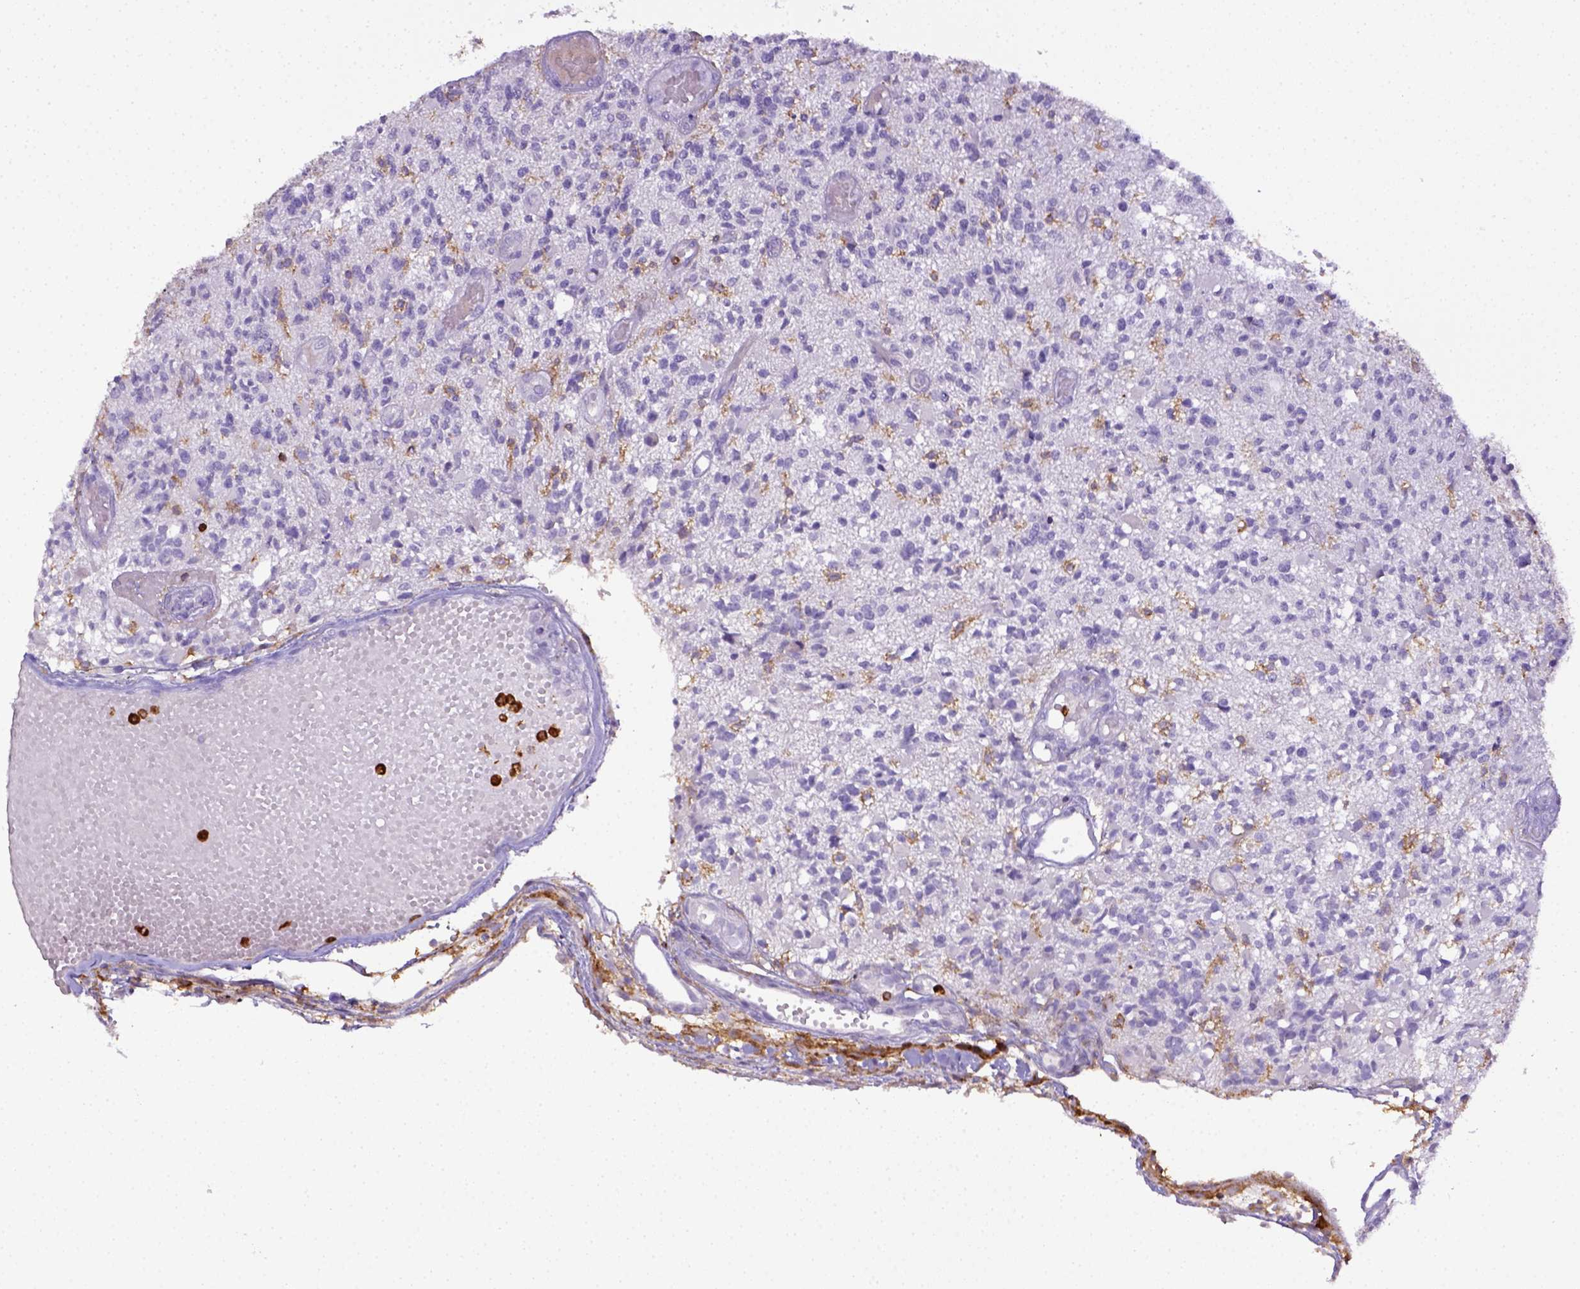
{"staining": {"intensity": "negative", "quantity": "none", "location": "none"}, "tissue": "glioma", "cell_type": "Tumor cells", "image_type": "cancer", "snomed": [{"axis": "morphology", "description": "Glioma, malignant, High grade"}, {"axis": "topography", "description": "Brain"}], "caption": "The photomicrograph demonstrates no significant positivity in tumor cells of glioma.", "gene": "ITGAM", "patient": {"sex": "female", "age": 63}}